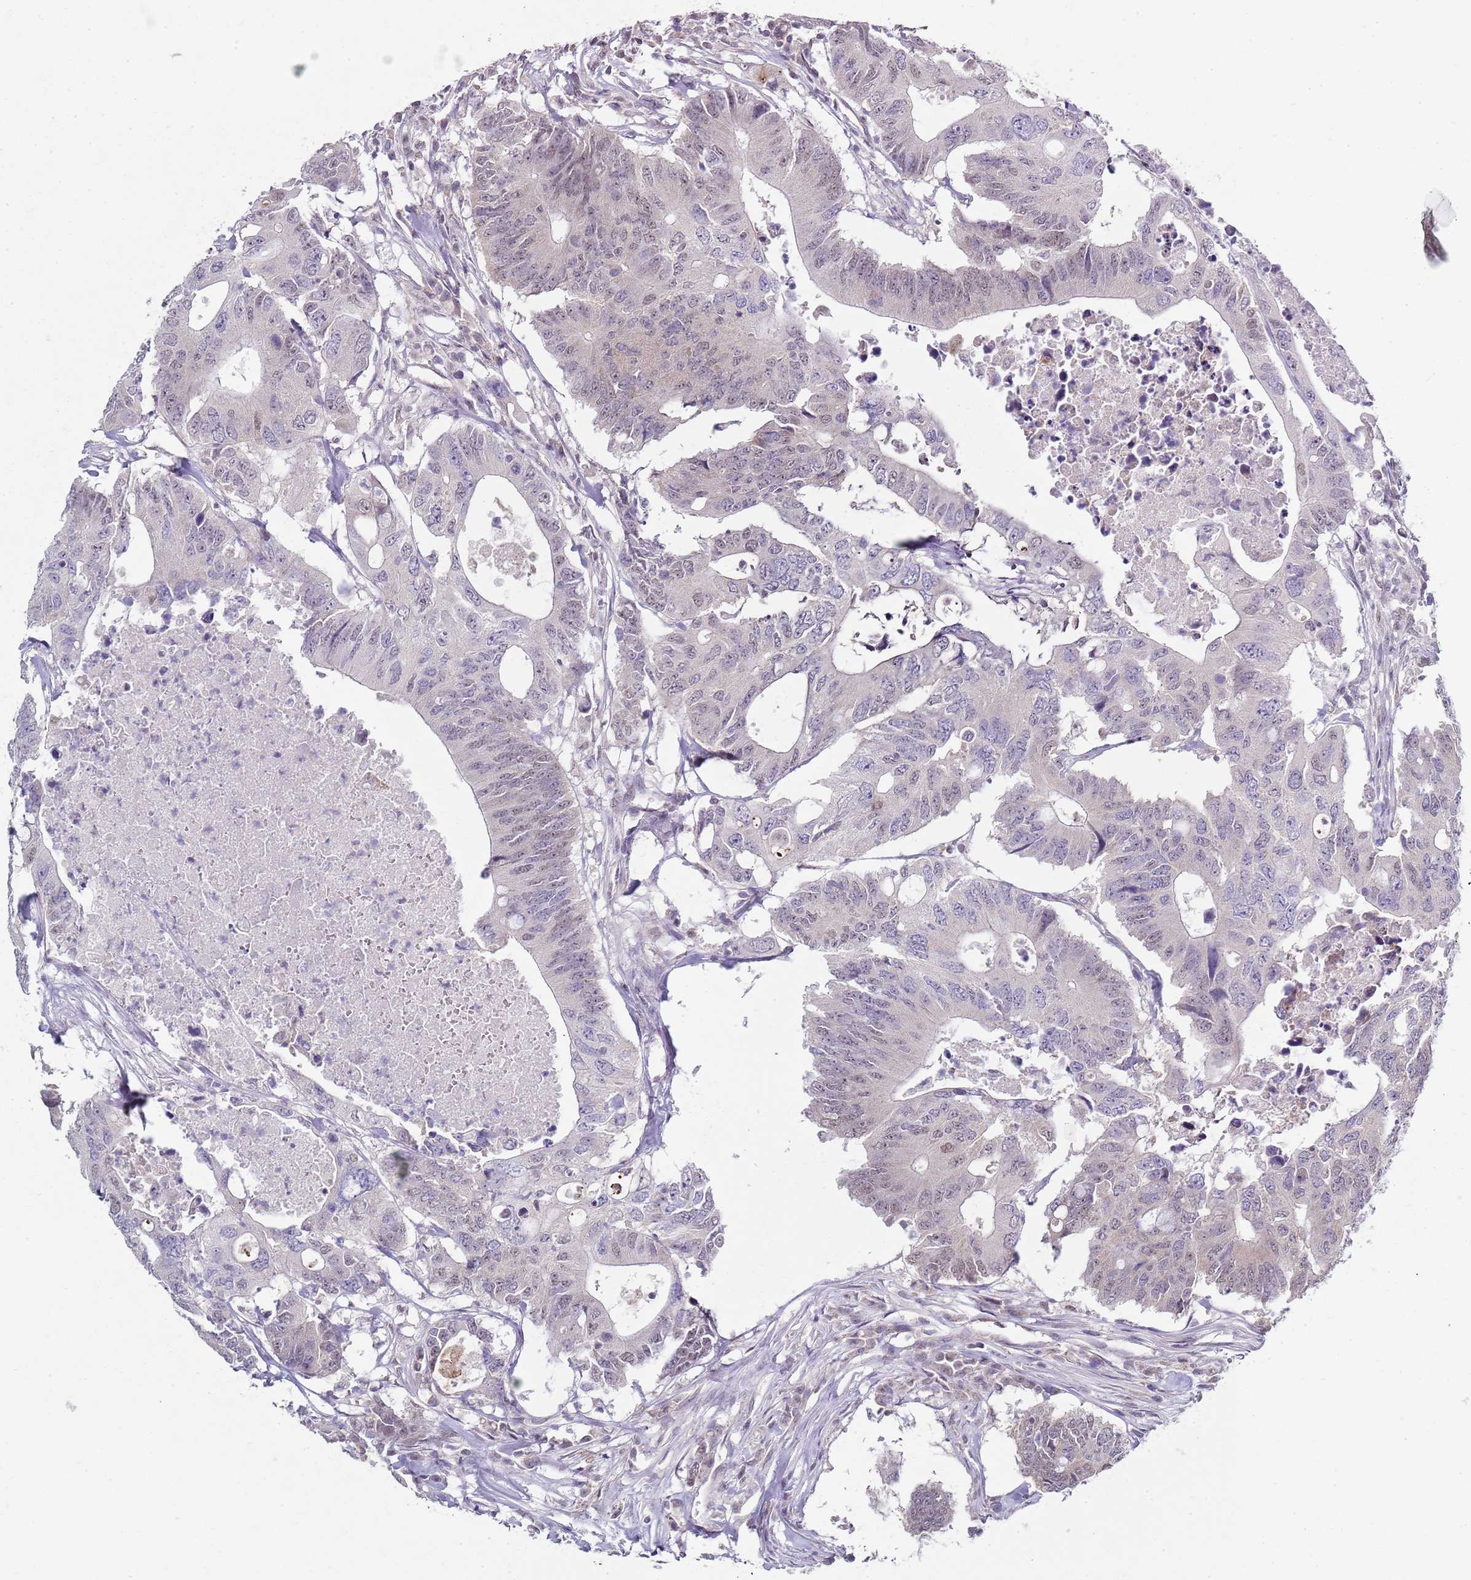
{"staining": {"intensity": "weak", "quantity": "<25%", "location": "nuclear"}, "tissue": "colorectal cancer", "cell_type": "Tumor cells", "image_type": "cancer", "snomed": [{"axis": "morphology", "description": "Adenocarcinoma, NOS"}, {"axis": "topography", "description": "Colon"}], "caption": "This is an immunohistochemistry image of human colorectal adenocarcinoma. There is no staining in tumor cells.", "gene": "SMARCAL1", "patient": {"sex": "male", "age": 71}}